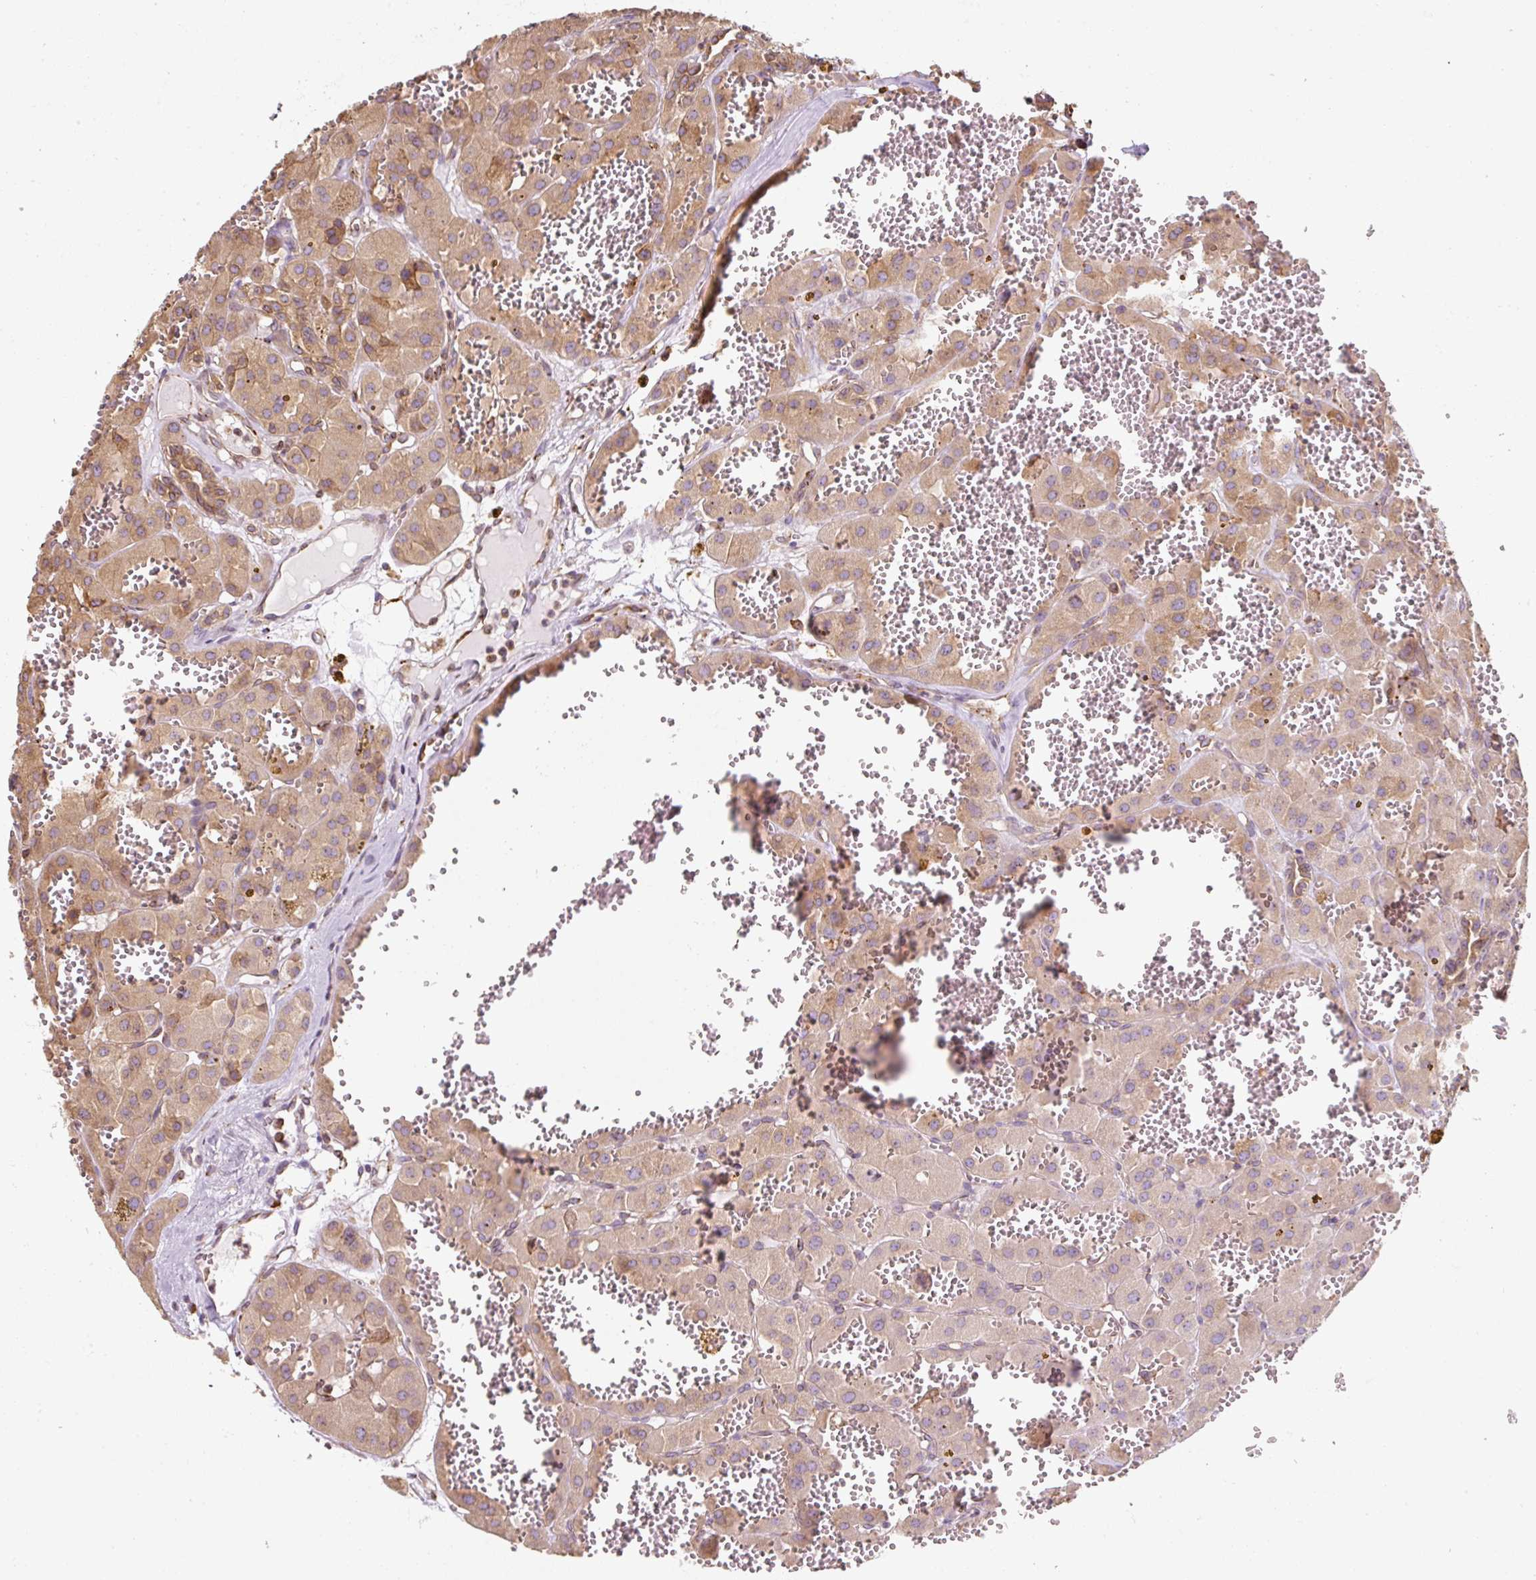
{"staining": {"intensity": "moderate", "quantity": "25%-75%", "location": "cytoplasmic/membranous"}, "tissue": "renal cancer", "cell_type": "Tumor cells", "image_type": "cancer", "snomed": [{"axis": "morphology", "description": "Carcinoma, NOS"}, {"axis": "topography", "description": "Kidney"}], "caption": "An immunohistochemistry (IHC) photomicrograph of neoplastic tissue is shown. Protein staining in brown highlights moderate cytoplasmic/membranous positivity in renal carcinoma within tumor cells.", "gene": "PRKCSH", "patient": {"sex": "female", "age": 75}}